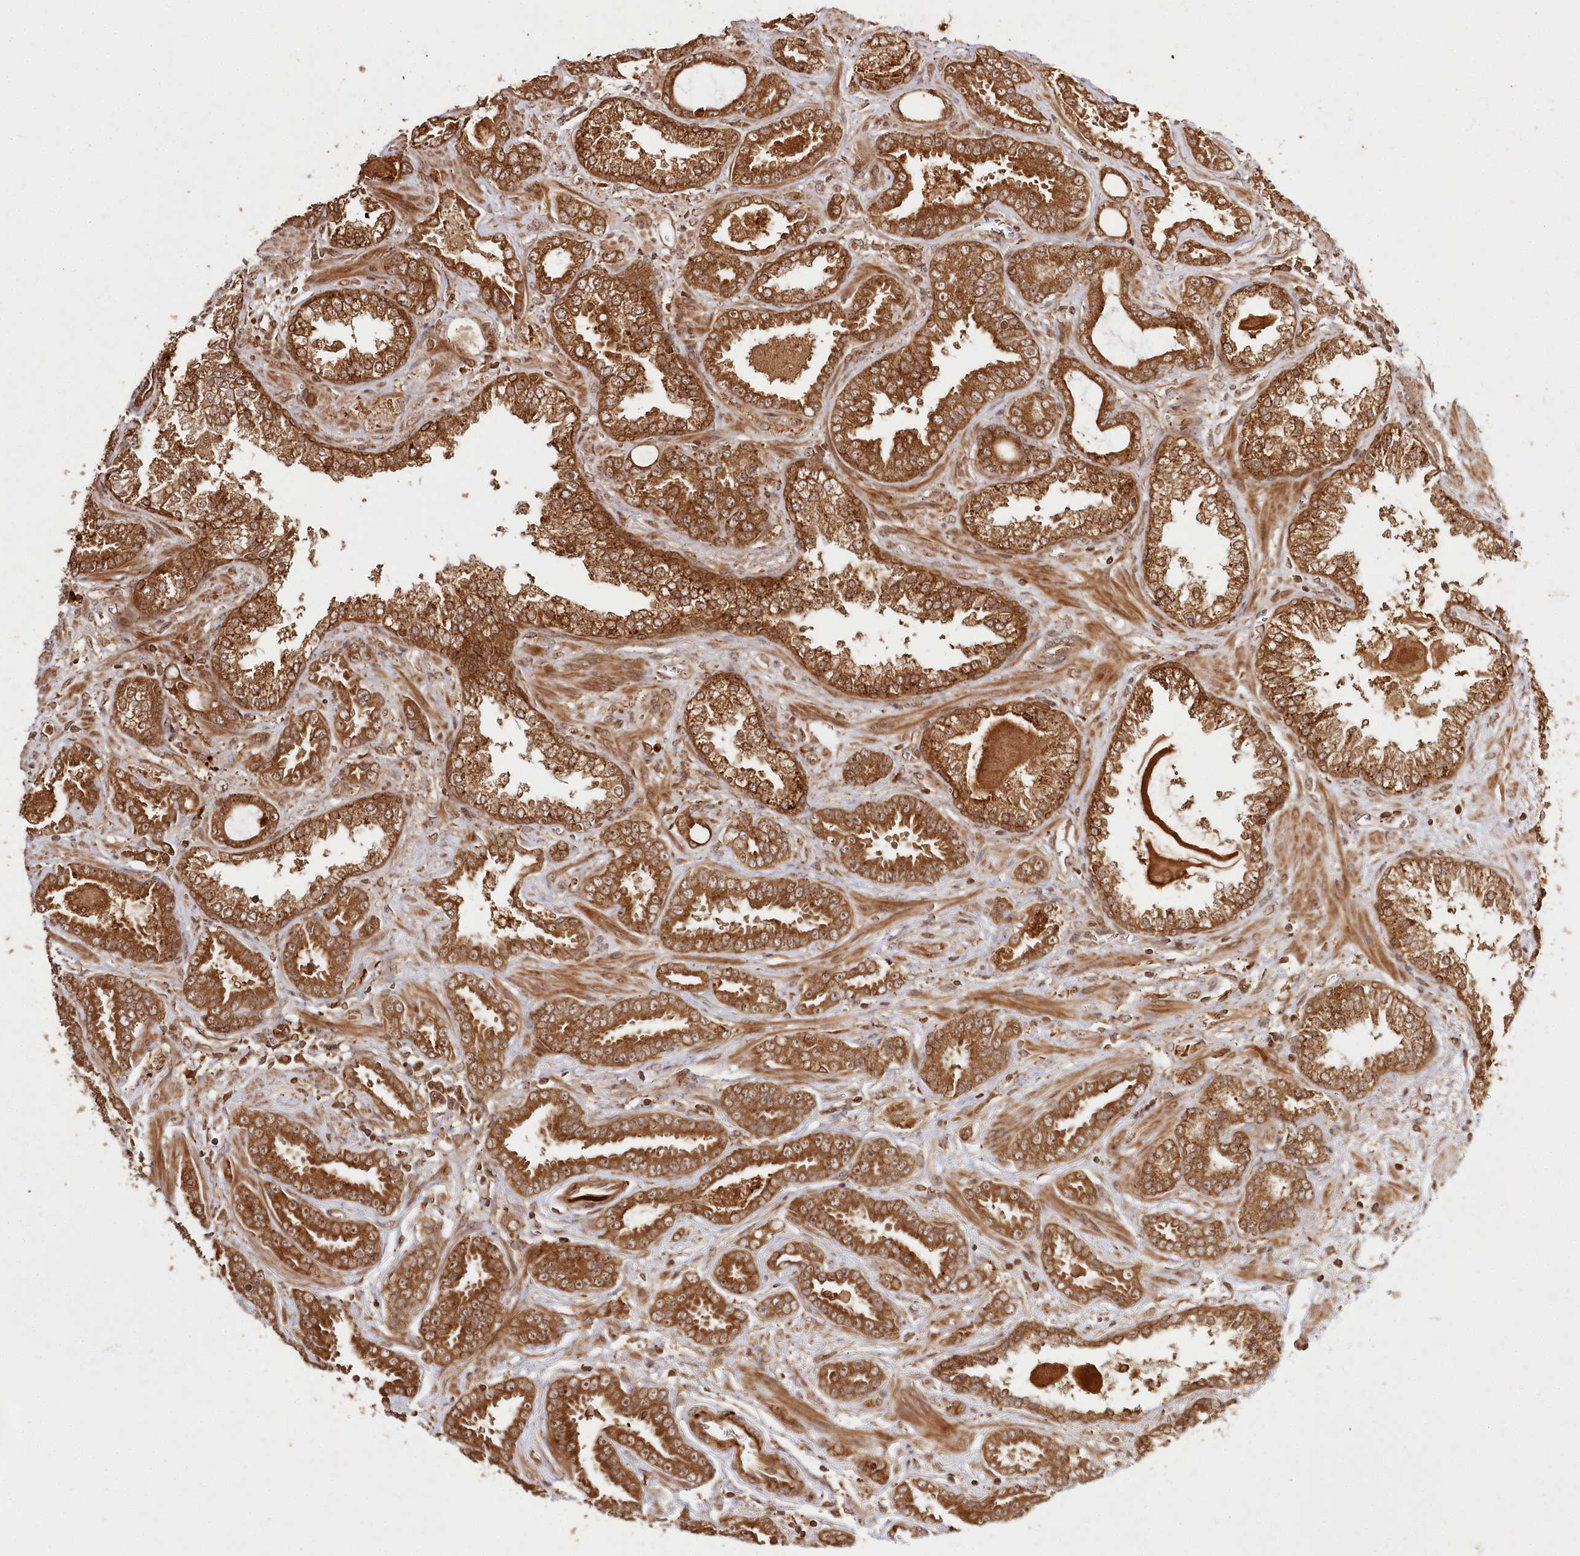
{"staining": {"intensity": "strong", "quantity": ">75%", "location": "cytoplasmic/membranous,nuclear"}, "tissue": "prostate cancer", "cell_type": "Tumor cells", "image_type": "cancer", "snomed": [{"axis": "morphology", "description": "Adenocarcinoma, Low grade"}, {"axis": "topography", "description": "Prostate"}], "caption": "A photomicrograph showing strong cytoplasmic/membranous and nuclear positivity in about >75% of tumor cells in low-grade adenocarcinoma (prostate), as visualized by brown immunohistochemical staining.", "gene": "ULK2", "patient": {"sex": "male", "age": 60}}